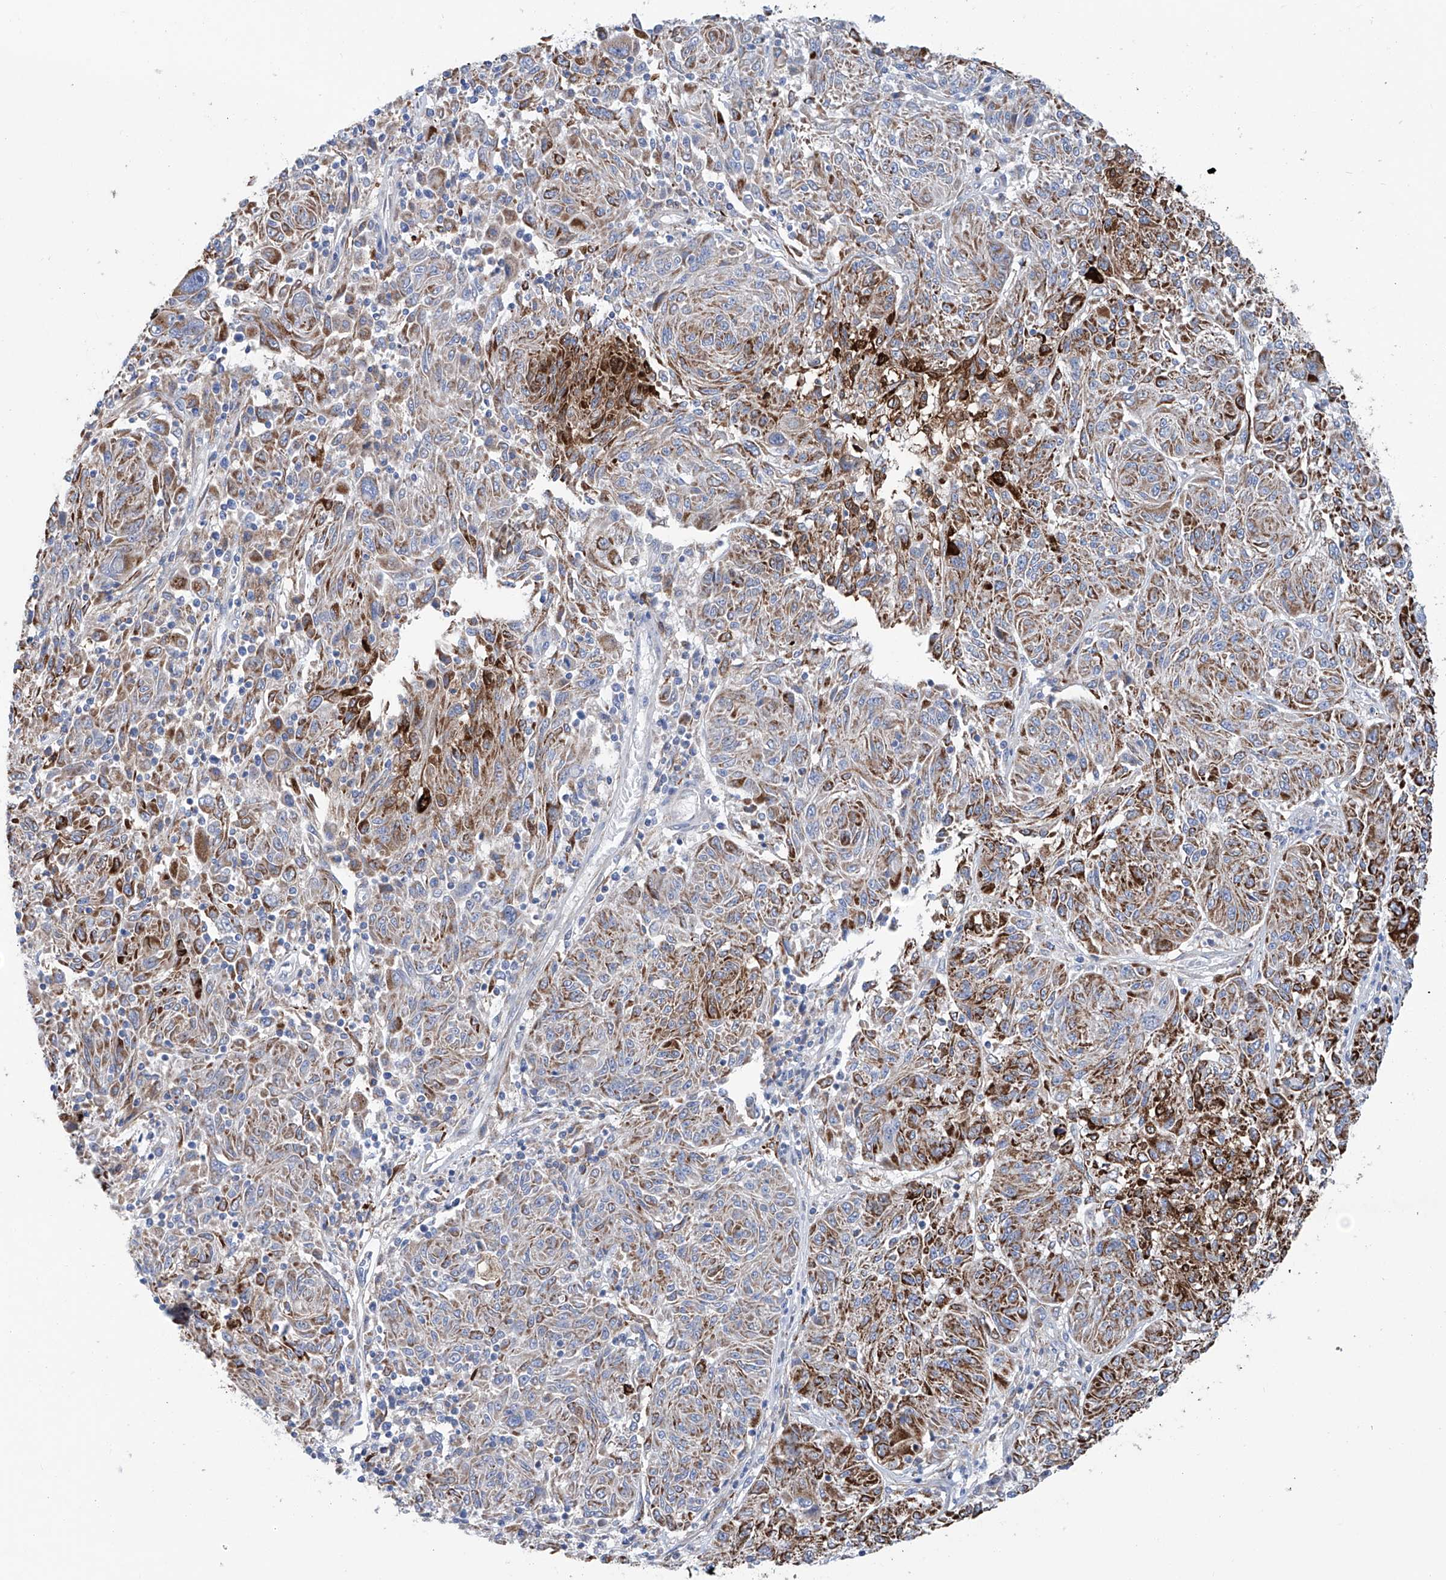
{"staining": {"intensity": "strong", "quantity": "25%-75%", "location": "cytoplasmic/membranous"}, "tissue": "melanoma", "cell_type": "Tumor cells", "image_type": "cancer", "snomed": [{"axis": "morphology", "description": "Malignant melanoma, NOS"}, {"axis": "topography", "description": "Skin"}], "caption": "Strong cytoplasmic/membranous expression is appreciated in about 25%-75% of tumor cells in malignant melanoma. The staining was performed using DAB (3,3'-diaminobenzidine) to visualize the protein expression in brown, while the nuclei were stained in blue with hematoxylin (Magnification: 20x).", "gene": "ALDH6A1", "patient": {"sex": "male", "age": 53}}